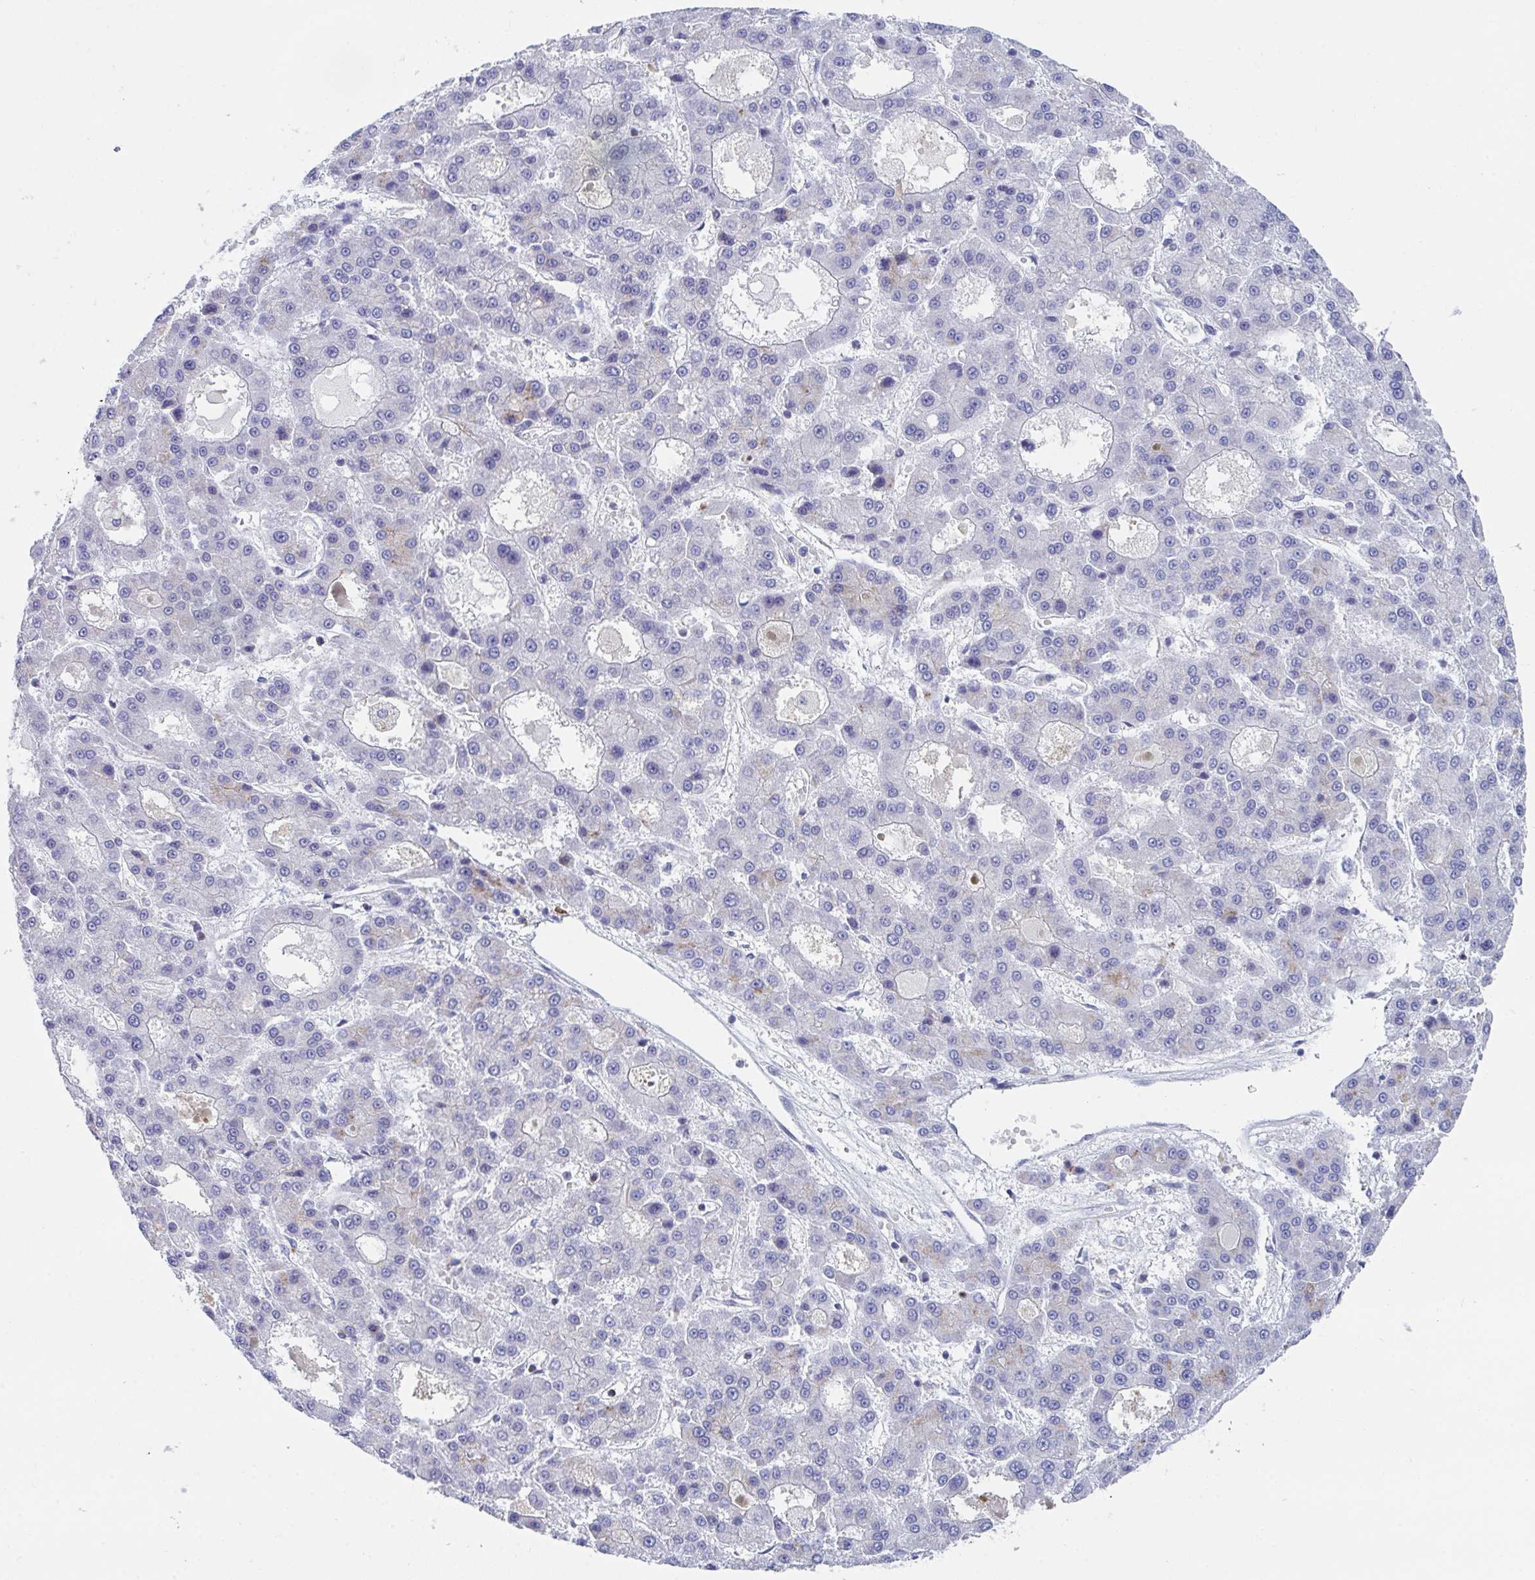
{"staining": {"intensity": "negative", "quantity": "none", "location": "none"}, "tissue": "liver cancer", "cell_type": "Tumor cells", "image_type": "cancer", "snomed": [{"axis": "morphology", "description": "Carcinoma, Hepatocellular, NOS"}, {"axis": "topography", "description": "Liver"}], "caption": "Tumor cells are negative for protein expression in human liver hepatocellular carcinoma.", "gene": "FRMD3", "patient": {"sex": "male", "age": 70}}